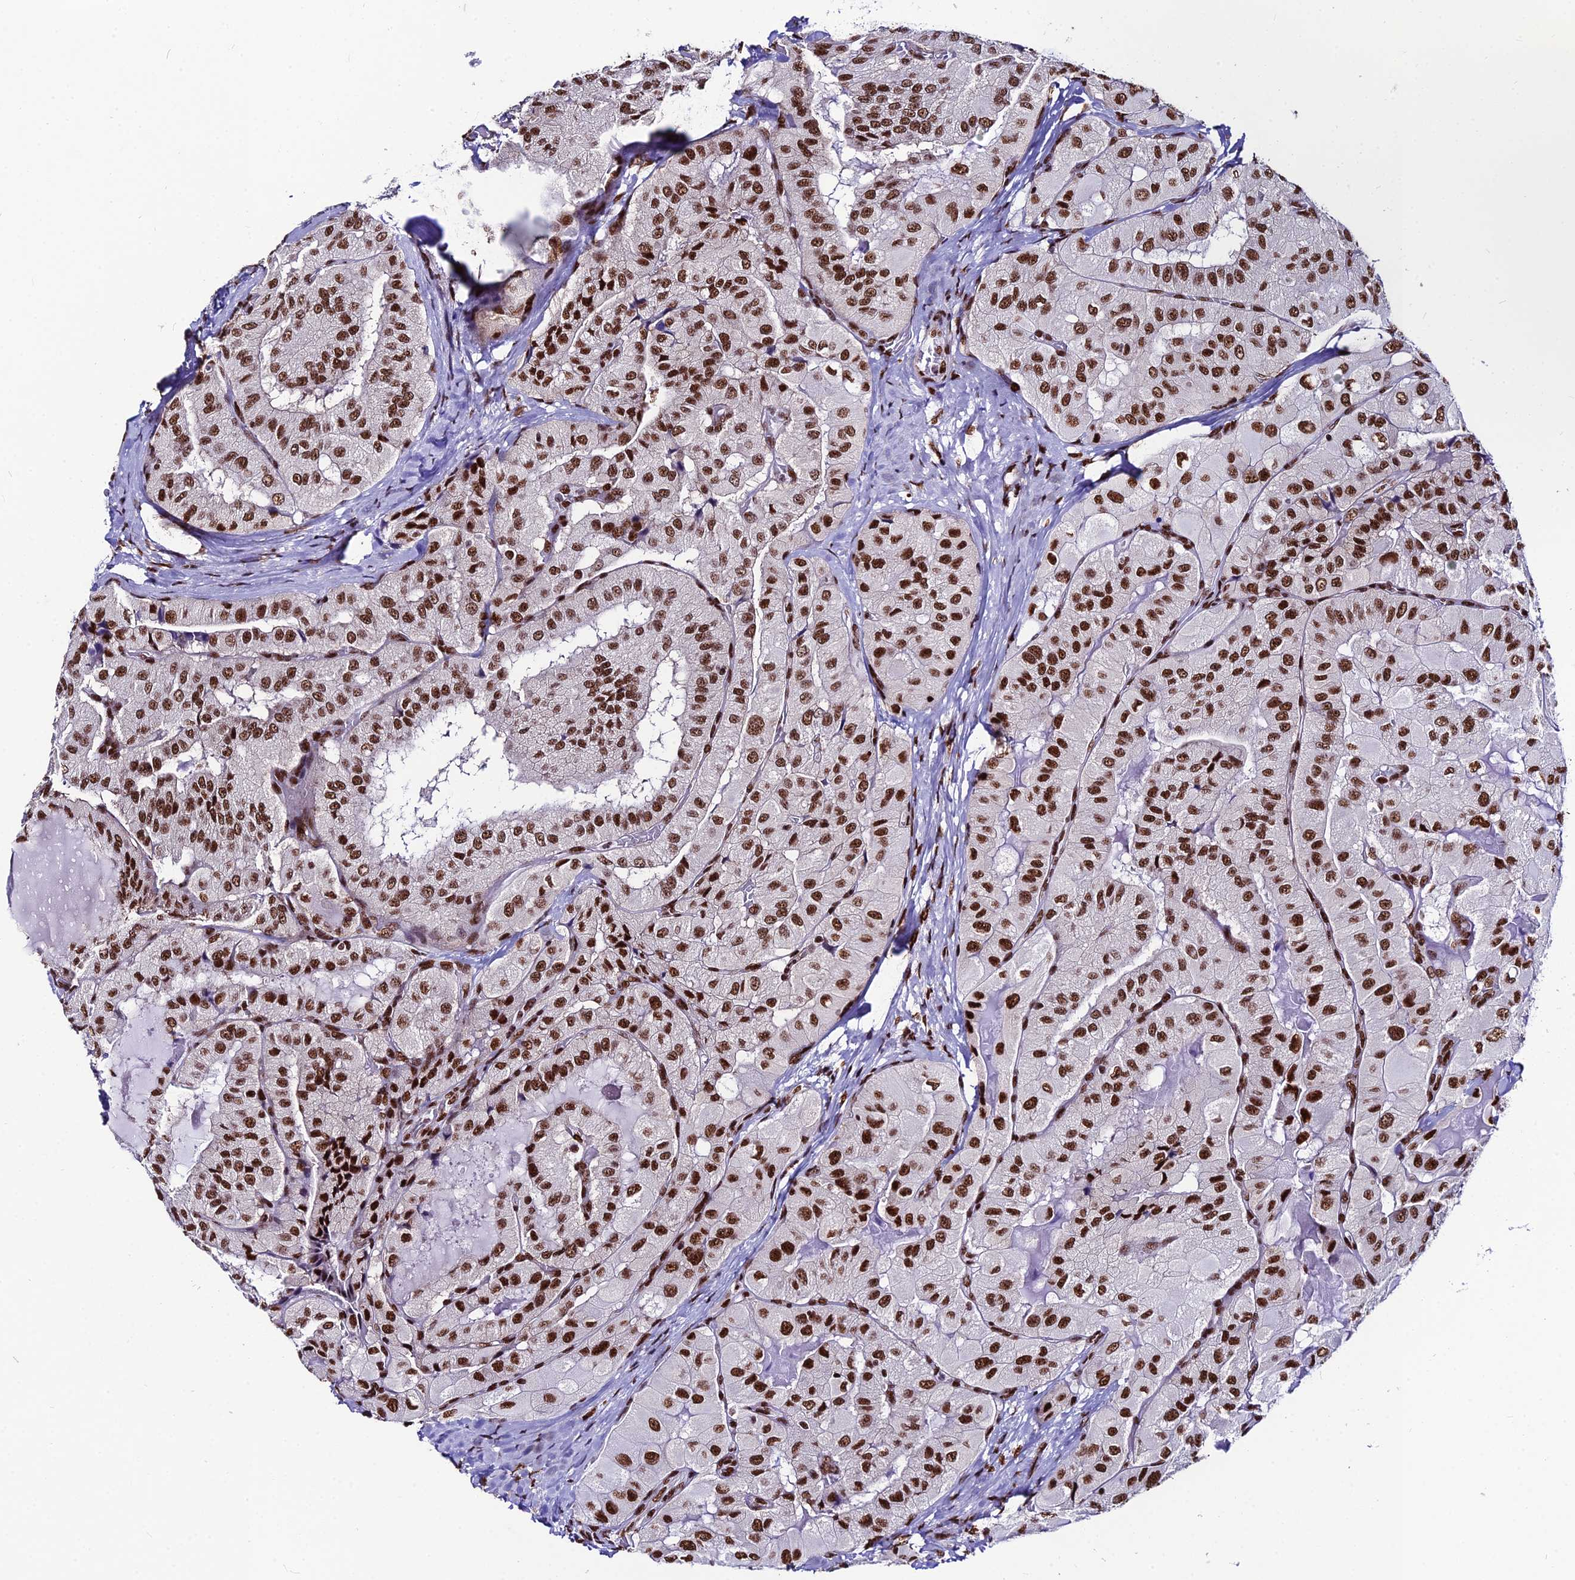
{"staining": {"intensity": "strong", "quantity": ">75%", "location": "nuclear"}, "tissue": "thyroid cancer", "cell_type": "Tumor cells", "image_type": "cancer", "snomed": [{"axis": "morphology", "description": "Normal tissue, NOS"}, {"axis": "morphology", "description": "Papillary adenocarcinoma, NOS"}, {"axis": "topography", "description": "Thyroid gland"}], "caption": "Papillary adenocarcinoma (thyroid) tissue displays strong nuclear expression in about >75% of tumor cells Using DAB (3,3'-diaminobenzidine) (brown) and hematoxylin (blue) stains, captured at high magnification using brightfield microscopy.", "gene": "HNRNPH1", "patient": {"sex": "female", "age": 59}}